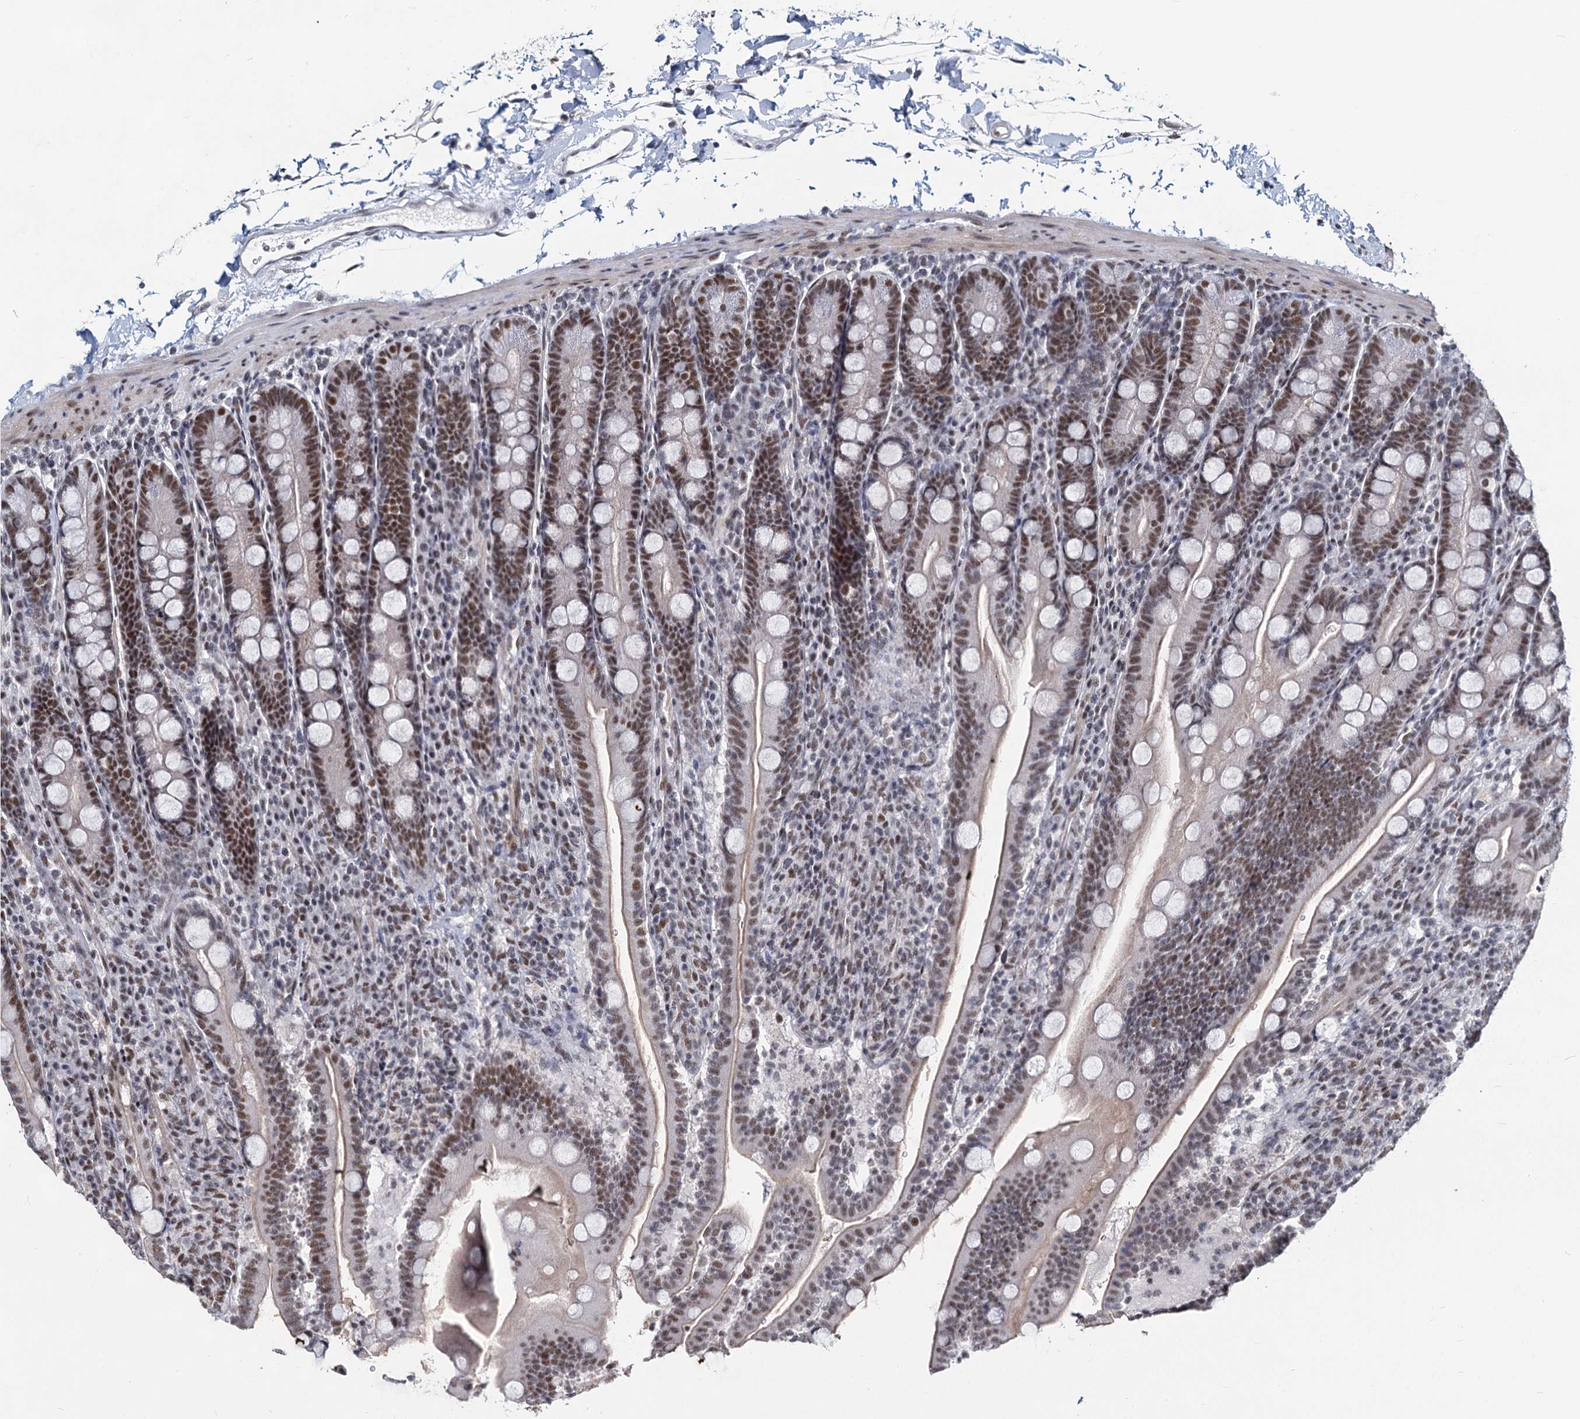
{"staining": {"intensity": "moderate", "quantity": ">75%", "location": "nuclear"}, "tissue": "duodenum", "cell_type": "Glandular cells", "image_type": "normal", "snomed": [{"axis": "morphology", "description": "Normal tissue, NOS"}, {"axis": "topography", "description": "Duodenum"}], "caption": "Immunohistochemistry (IHC) micrograph of unremarkable human duodenum stained for a protein (brown), which demonstrates medium levels of moderate nuclear staining in approximately >75% of glandular cells.", "gene": "METTL14", "patient": {"sex": "male", "age": 35}}